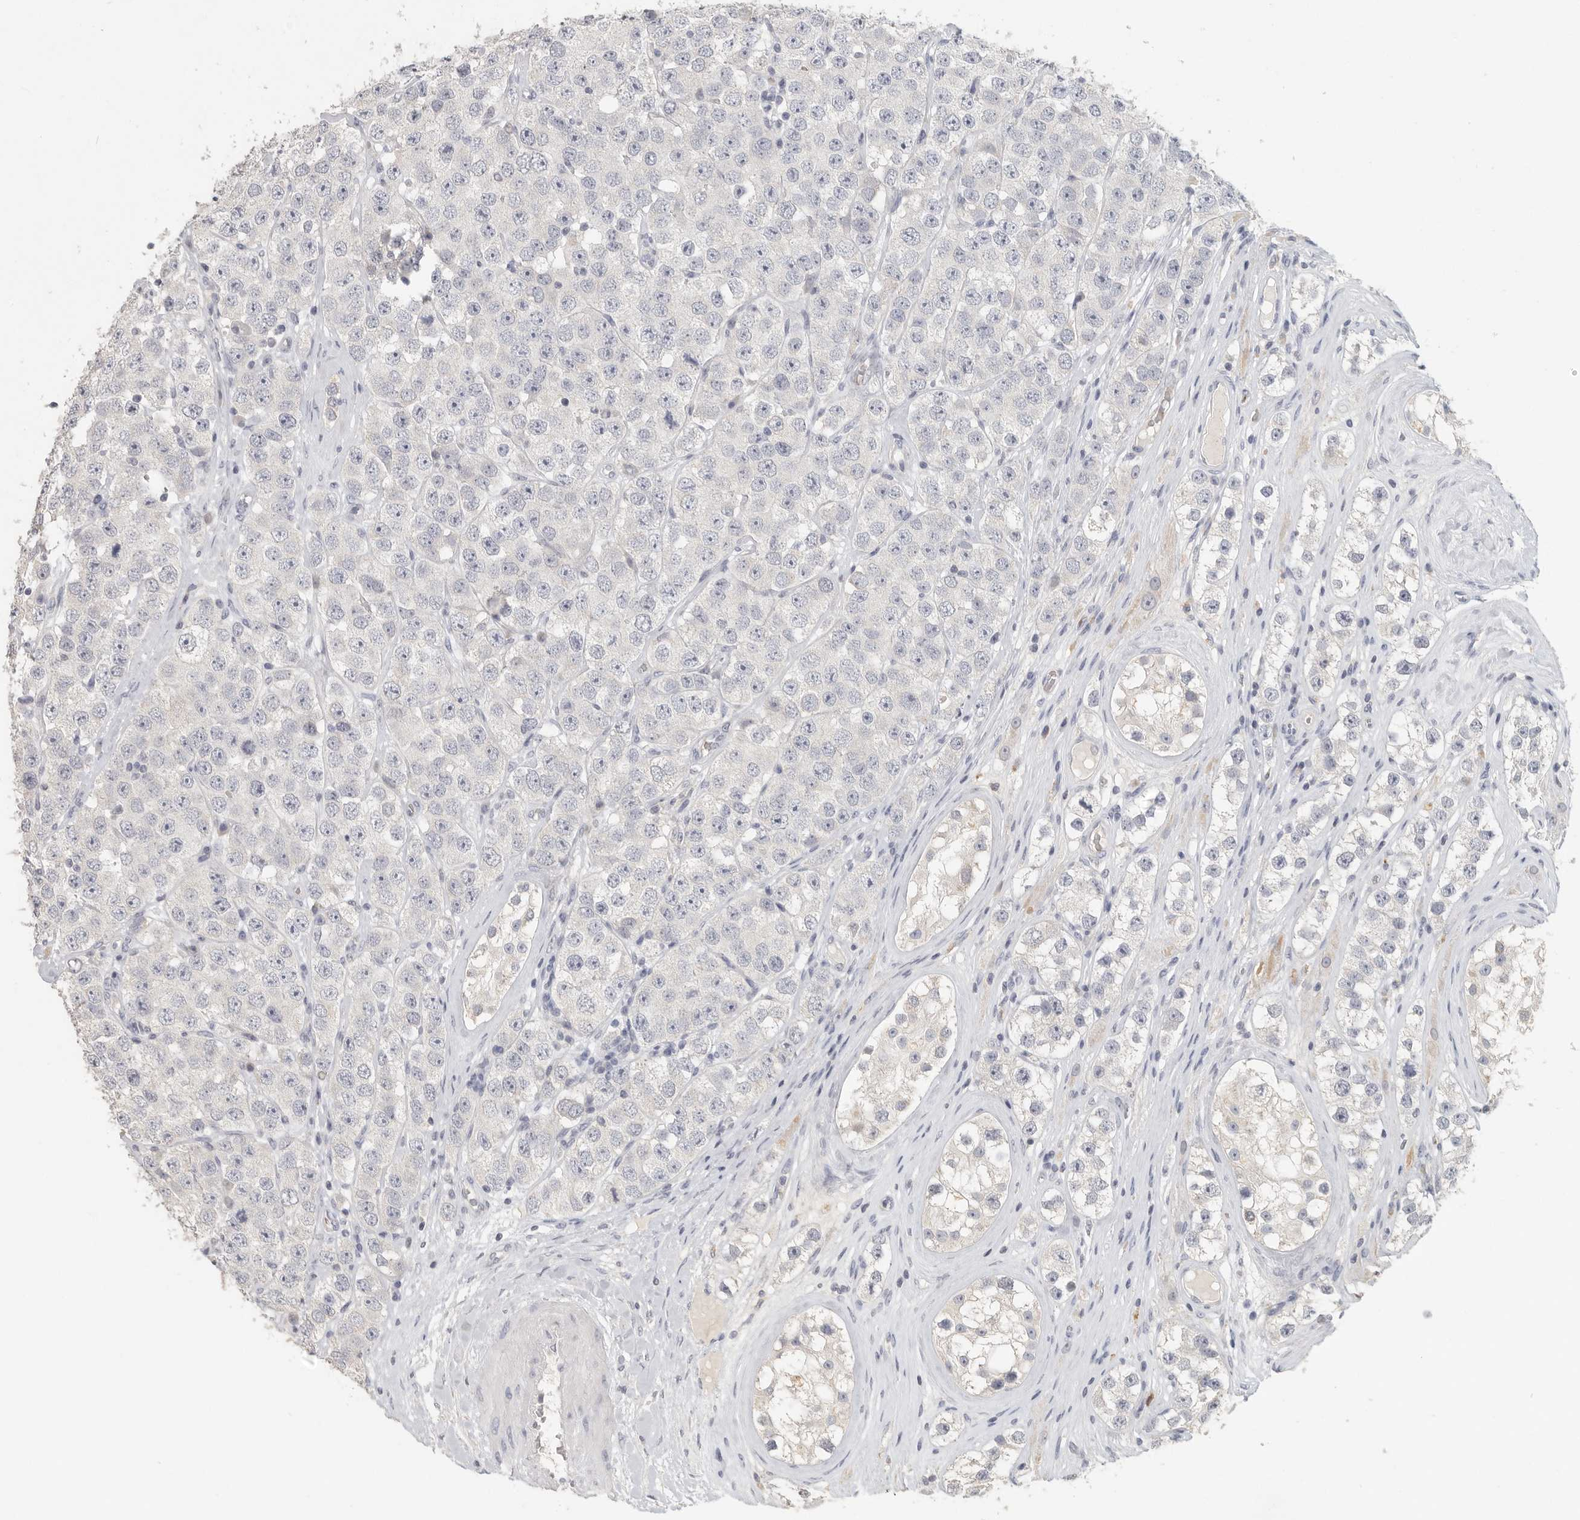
{"staining": {"intensity": "negative", "quantity": "none", "location": "none"}, "tissue": "testis cancer", "cell_type": "Tumor cells", "image_type": "cancer", "snomed": [{"axis": "morphology", "description": "Seminoma, NOS"}, {"axis": "topography", "description": "Testis"}], "caption": "IHC micrograph of human testis seminoma stained for a protein (brown), which reveals no expression in tumor cells.", "gene": "DNAJC11", "patient": {"sex": "male", "age": 28}}